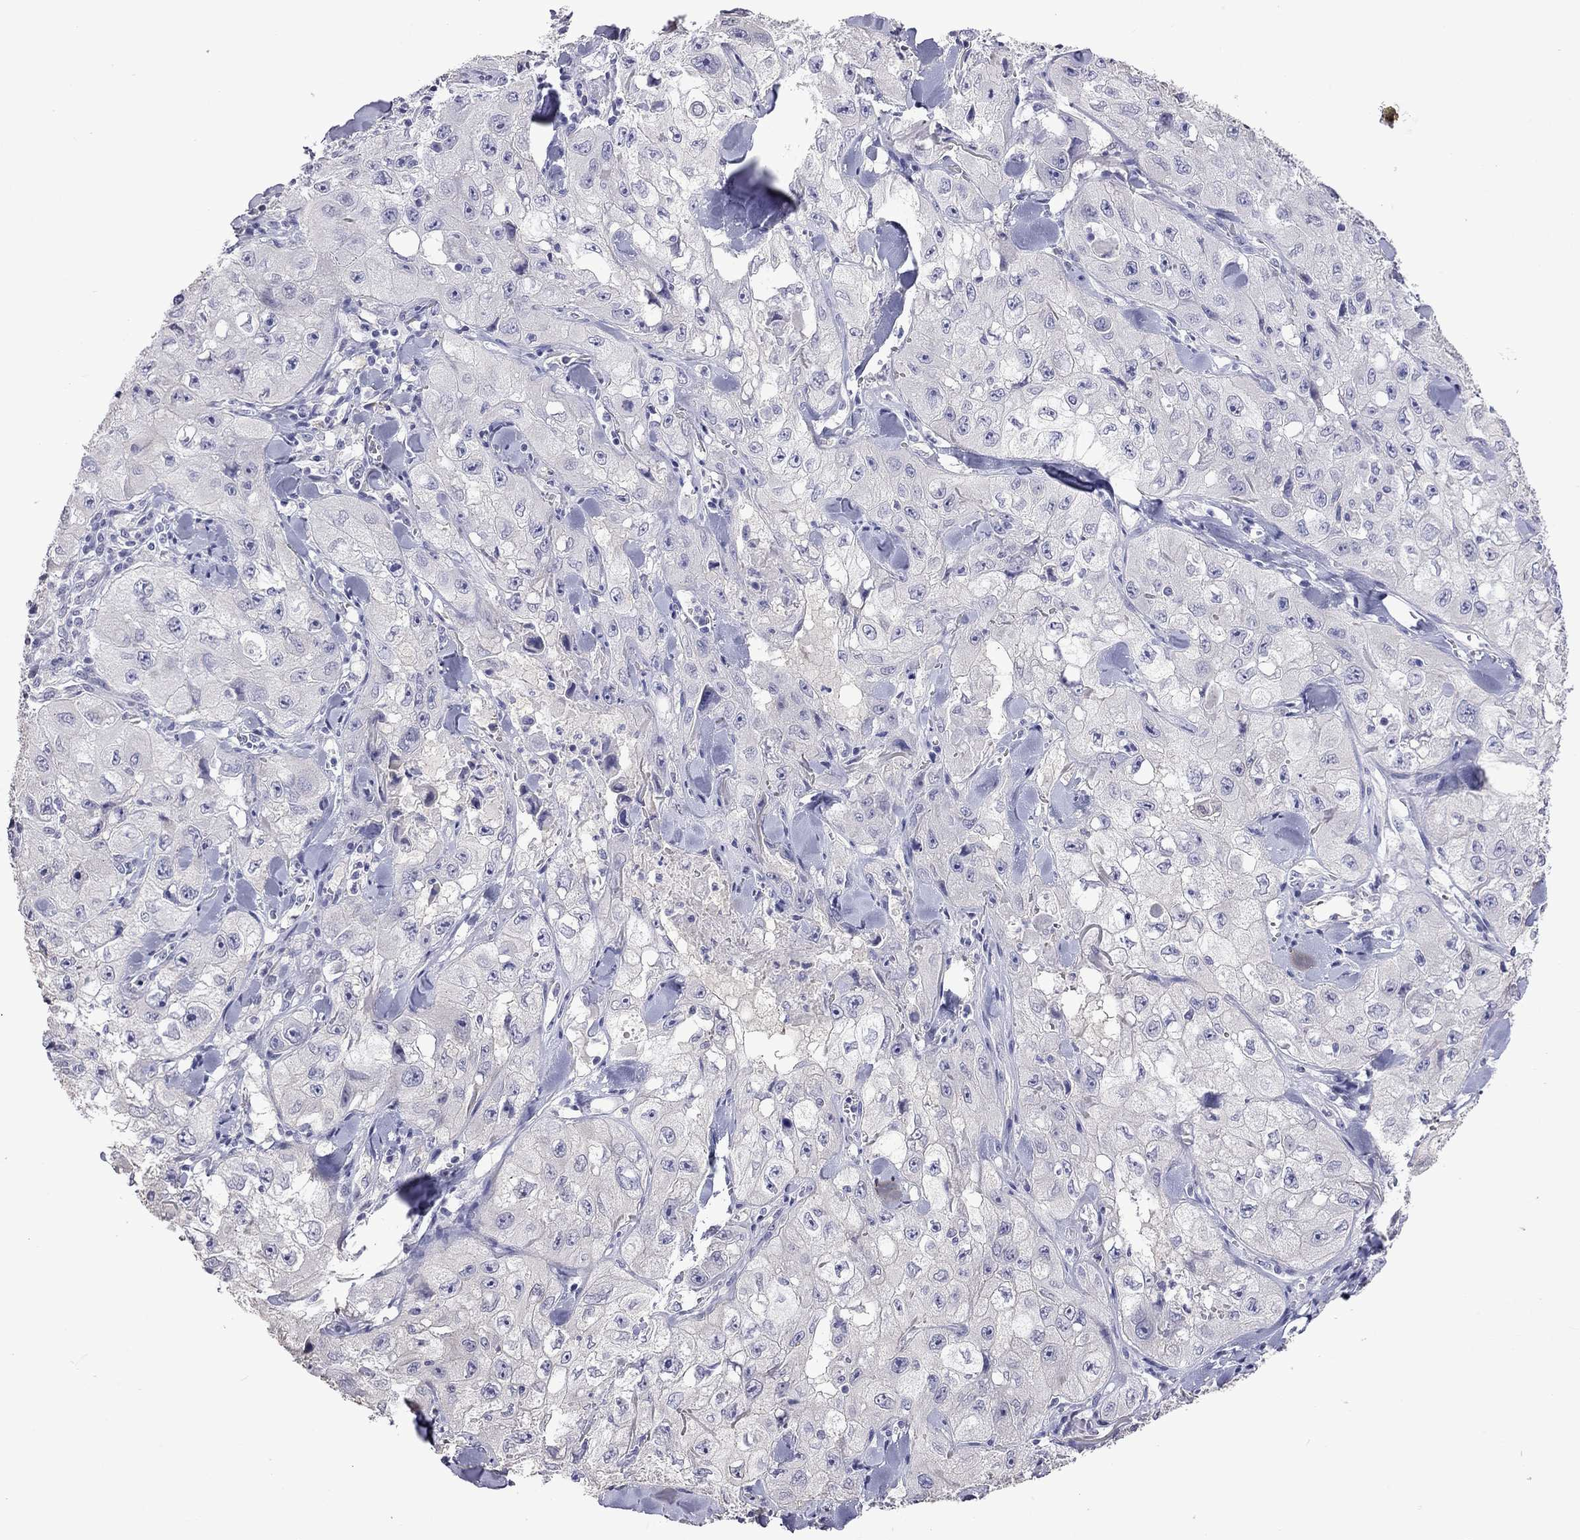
{"staining": {"intensity": "negative", "quantity": "none", "location": "none"}, "tissue": "skin cancer", "cell_type": "Tumor cells", "image_type": "cancer", "snomed": [{"axis": "morphology", "description": "Squamous cell carcinoma, NOS"}, {"axis": "topography", "description": "Skin"}, {"axis": "topography", "description": "Subcutis"}], "caption": "A micrograph of skin cancer (squamous cell carcinoma) stained for a protein reveals no brown staining in tumor cells.", "gene": "FEZ1", "patient": {"sex": "male", "age": 73}}